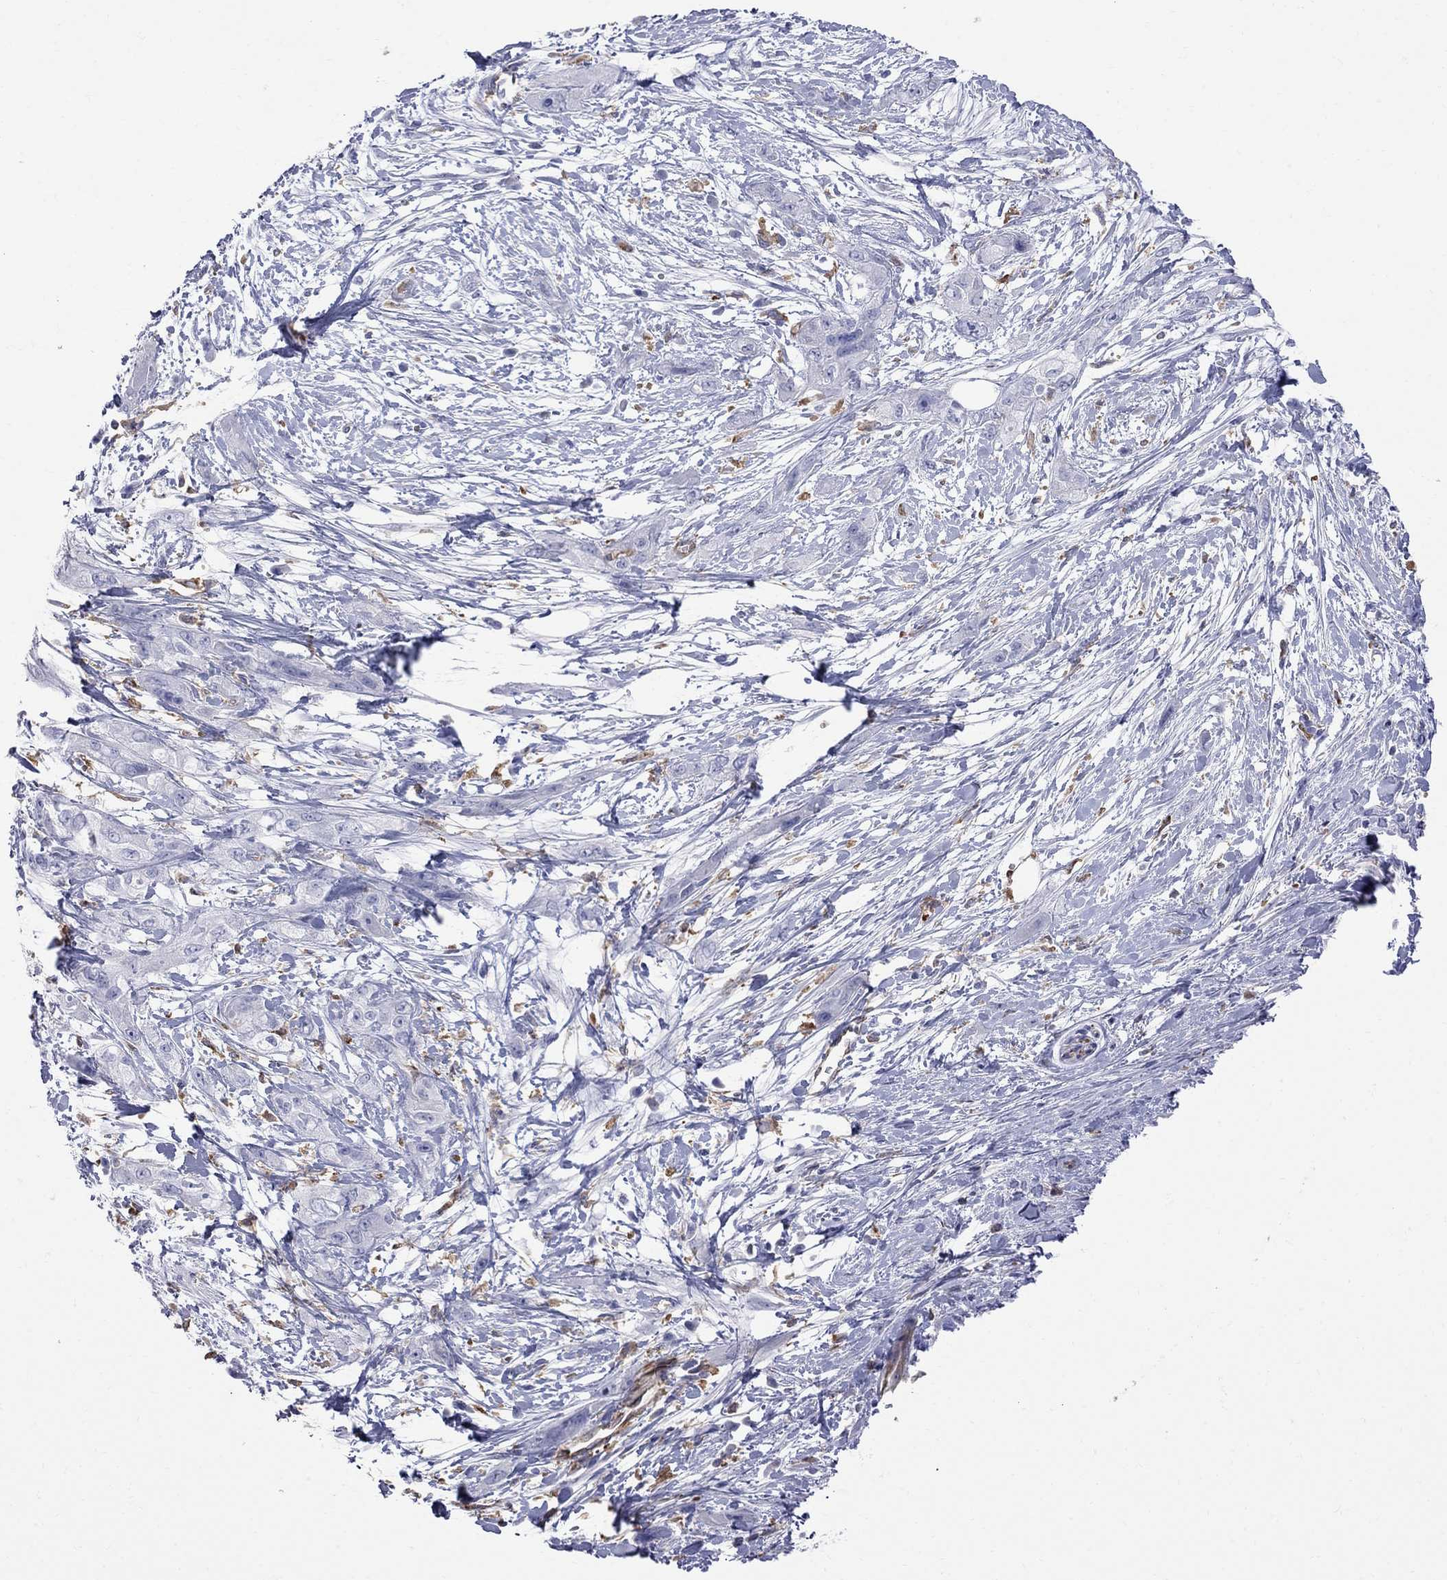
{"staining": {"intensity": "negative", "quantity": "none", "location": "none"}, "tissue": "pancreatic cancer", "cell_type": "Tumor cells", "image_type": "cancer", "snomed": [{"axis": "morphology", "description": "Adenocarcinoma, NOS"}, {"axis": "topography", "description": "Pancreas"}], "caption": "Immunohistochemistry histopathology image of human pancreatic cancer stained for a protein (brown), which reveals no staining in tumor cells.", "gene": "ABI3", "patient": {"sex": "male", "age": 72}}